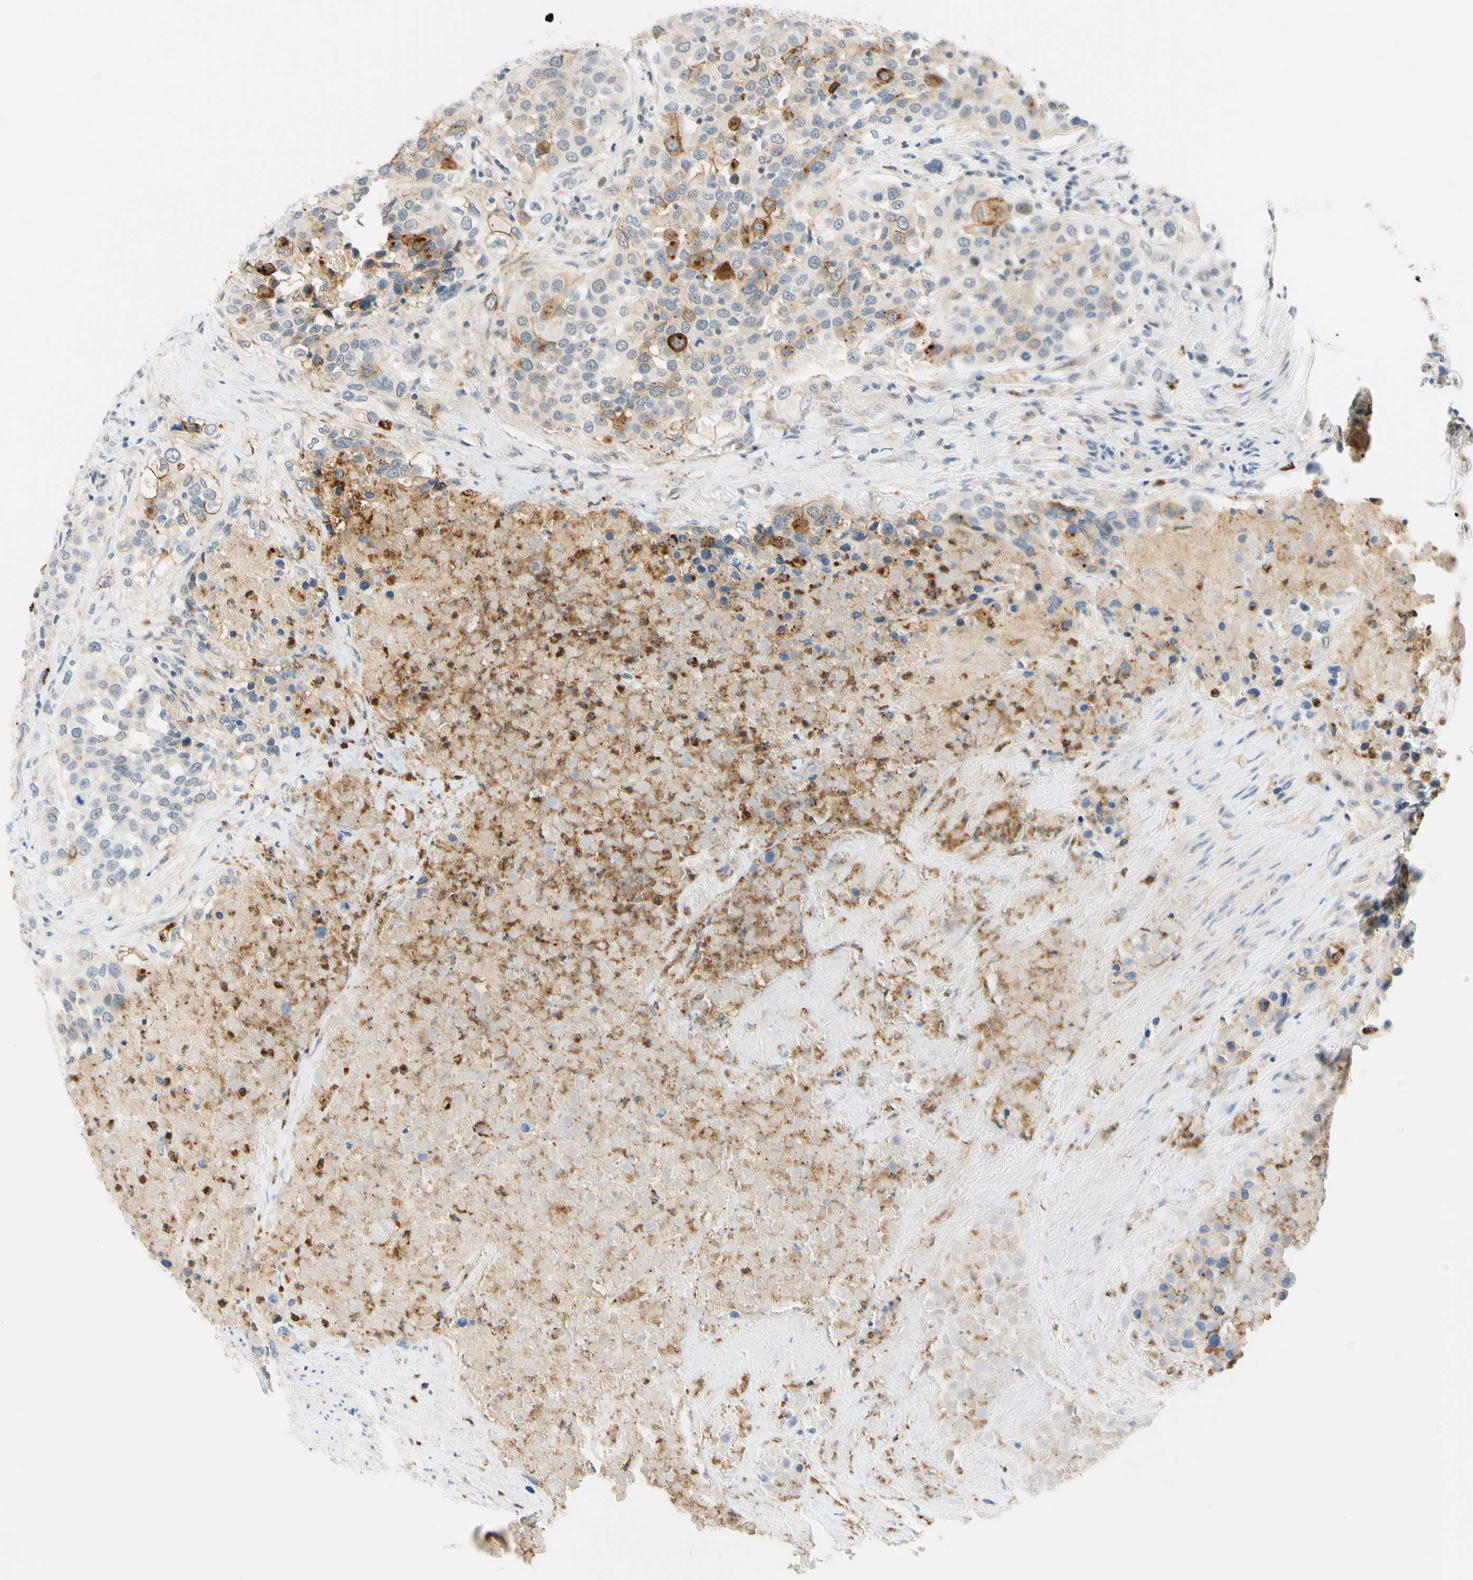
{"staining": {"intensity": "moderate", "quantity": "<25%", "location": "cytoplasmic/membranous"}, "tissue": "urothelial cancer", "cell_type": "Tumor cells", "image_type": "cancer", "snomed": [{"axis": "morphology", "description": "Urothelial carcinoma, High grade"}, {"axis": "topography", "description": "Urinary bladder"}], "caption": "Tumor cells display low levels of moderate cytoplasmic/membranous expression in approximately <25% of cells in human high-grade urothelial carcinoma.", "gene": "TREM2", "patient": {"sex": "female", "age": 80}}